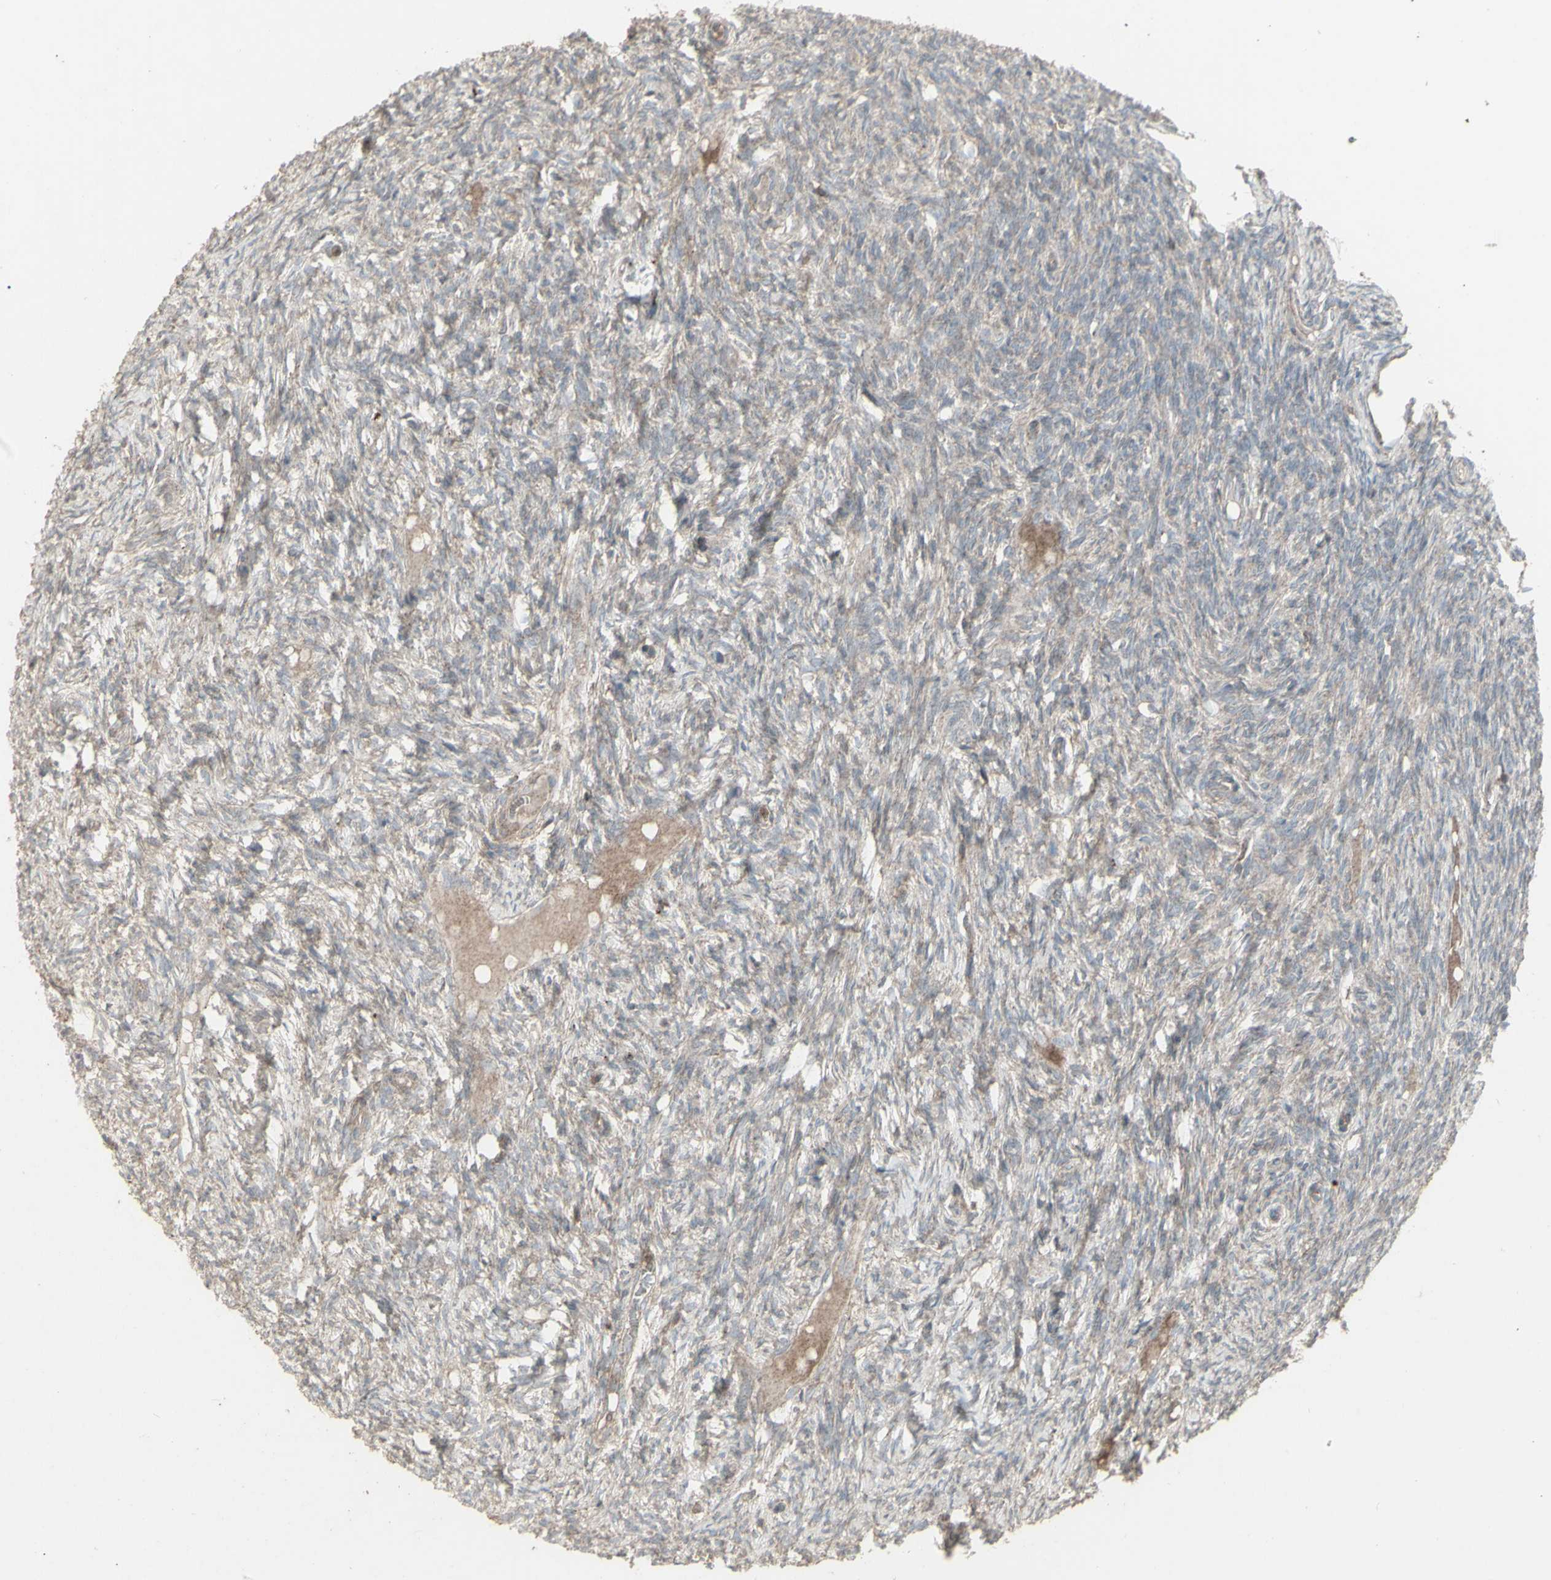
{"staining": {"intensity": "weak", "quantity": ">75%", "location": "cytoplasmic/membranous"}, "tissue": "ovary", "cell_type": "Ovarian stroma cells", "image_type": "normal", "snomed": [{"axis": "morphology", "description": "Normal tissue, NOS"}, {"axis": "topography", "description": "Ovary"}], "caption": "IHC of normal ovary displays low levels of weak cytoplasmic/membranous positivity in about >75% of ovarian stroma cells. Using DAB (brown) and hematoxylin (blue) stains, captured at high magnification using brightfield microscopy.", "gene": "RNASEL", "patient": {"sex": "female", "age": 33}}